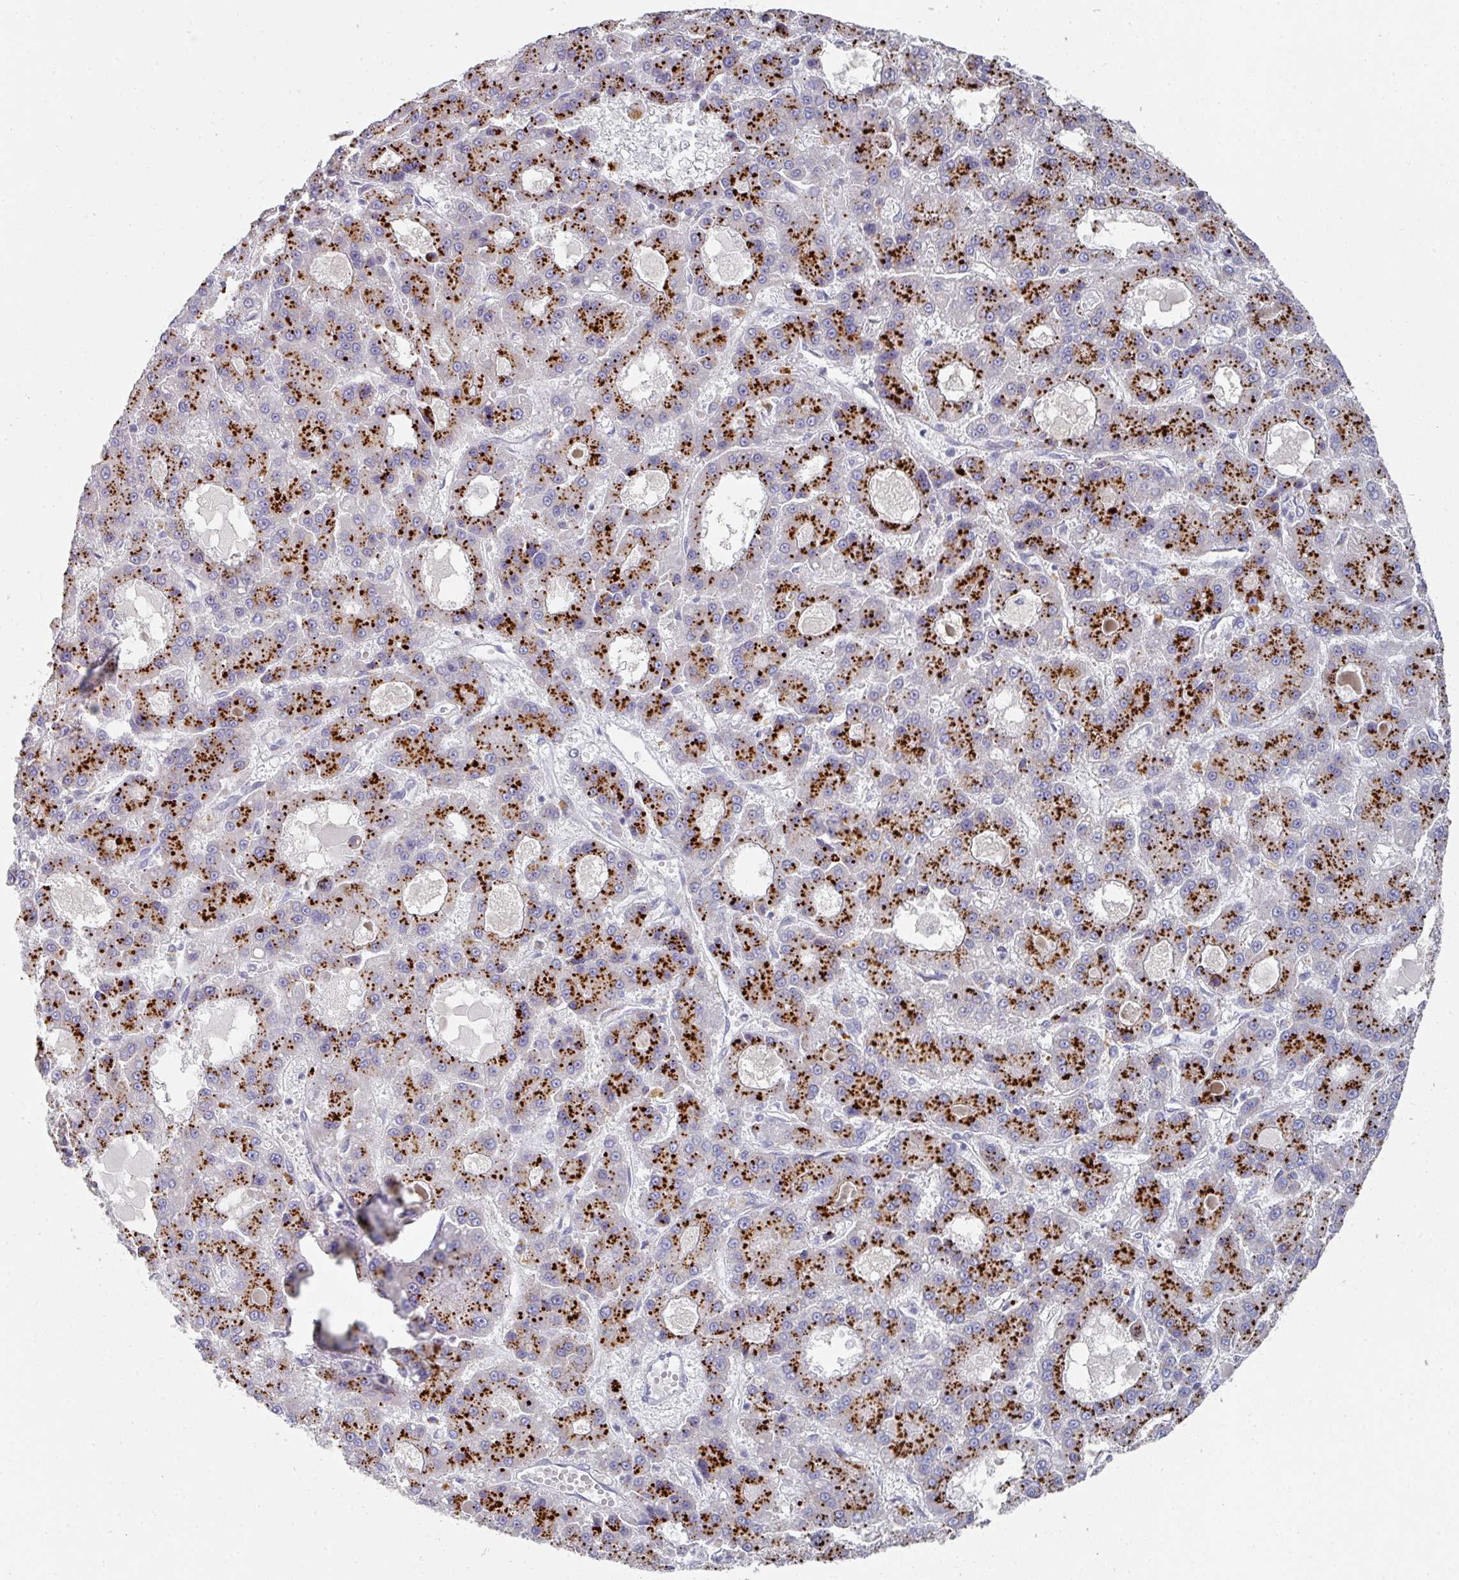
{"staining": {"intensity": "strong", "quantity": ">75%", "location": "cytoplasmic/membranous"}, "tissue": "liver cancer", "cell_type": "Tumor cells", "image_type": "cancer", "snomed": [{"axis": "morphology", "description": "Carcinoma, Hepatocellular, NOS"}, {"axis": "topography", "description": "Liver"}], "caption": "Liver hepatocellular carcinoma stained with a brown dye exhibits strong cytoplasmic/membranous positive staining in about >75% of tumor cells.", "gene": "NT5C1A", "patient": {"sex": "male", "age": 70}}